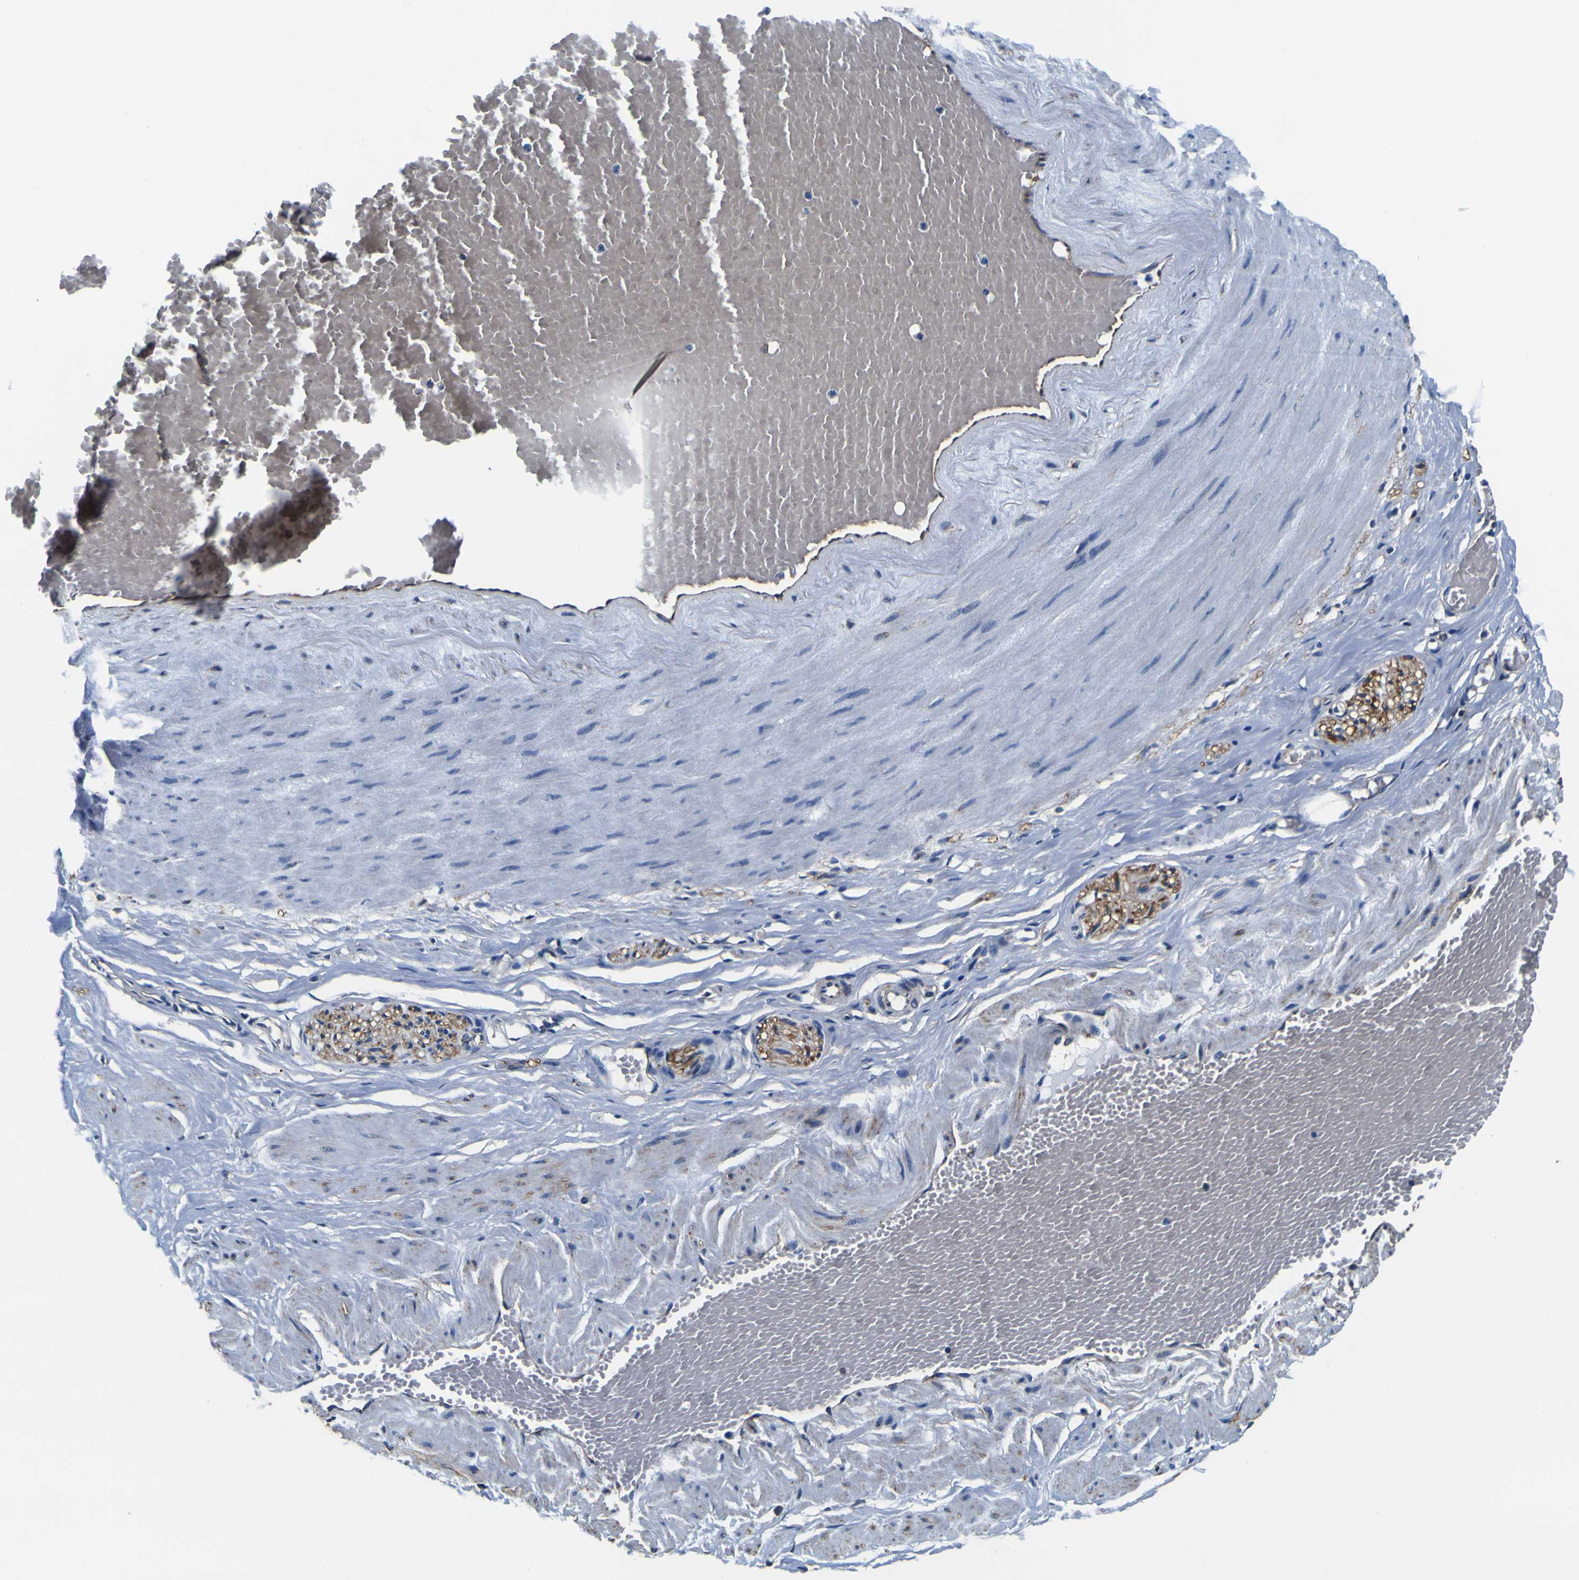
{"staining": {"intensity": "weak", "quantity": ">75%", "location": "cytoplasmic/membranous"}, "tissue": "adipose tissue", "cell_type": "Adipocytes", "image_type": "normal", "snomed": [{"axis": "morphology", "description": "Normal tissue, NOS"}, {"axis": "topography", "description": "Soft tissue"}, {"axis": "topography", "description": "Vascular tissue"}], "caption": "Adipose tissue stained with DAB IHC shows low levels of weak cytoplasmic/membranous staining in about >75% of adipocytes.", "gene": "TUBA1B", "patient": {"sex": "female", "age": 35}}